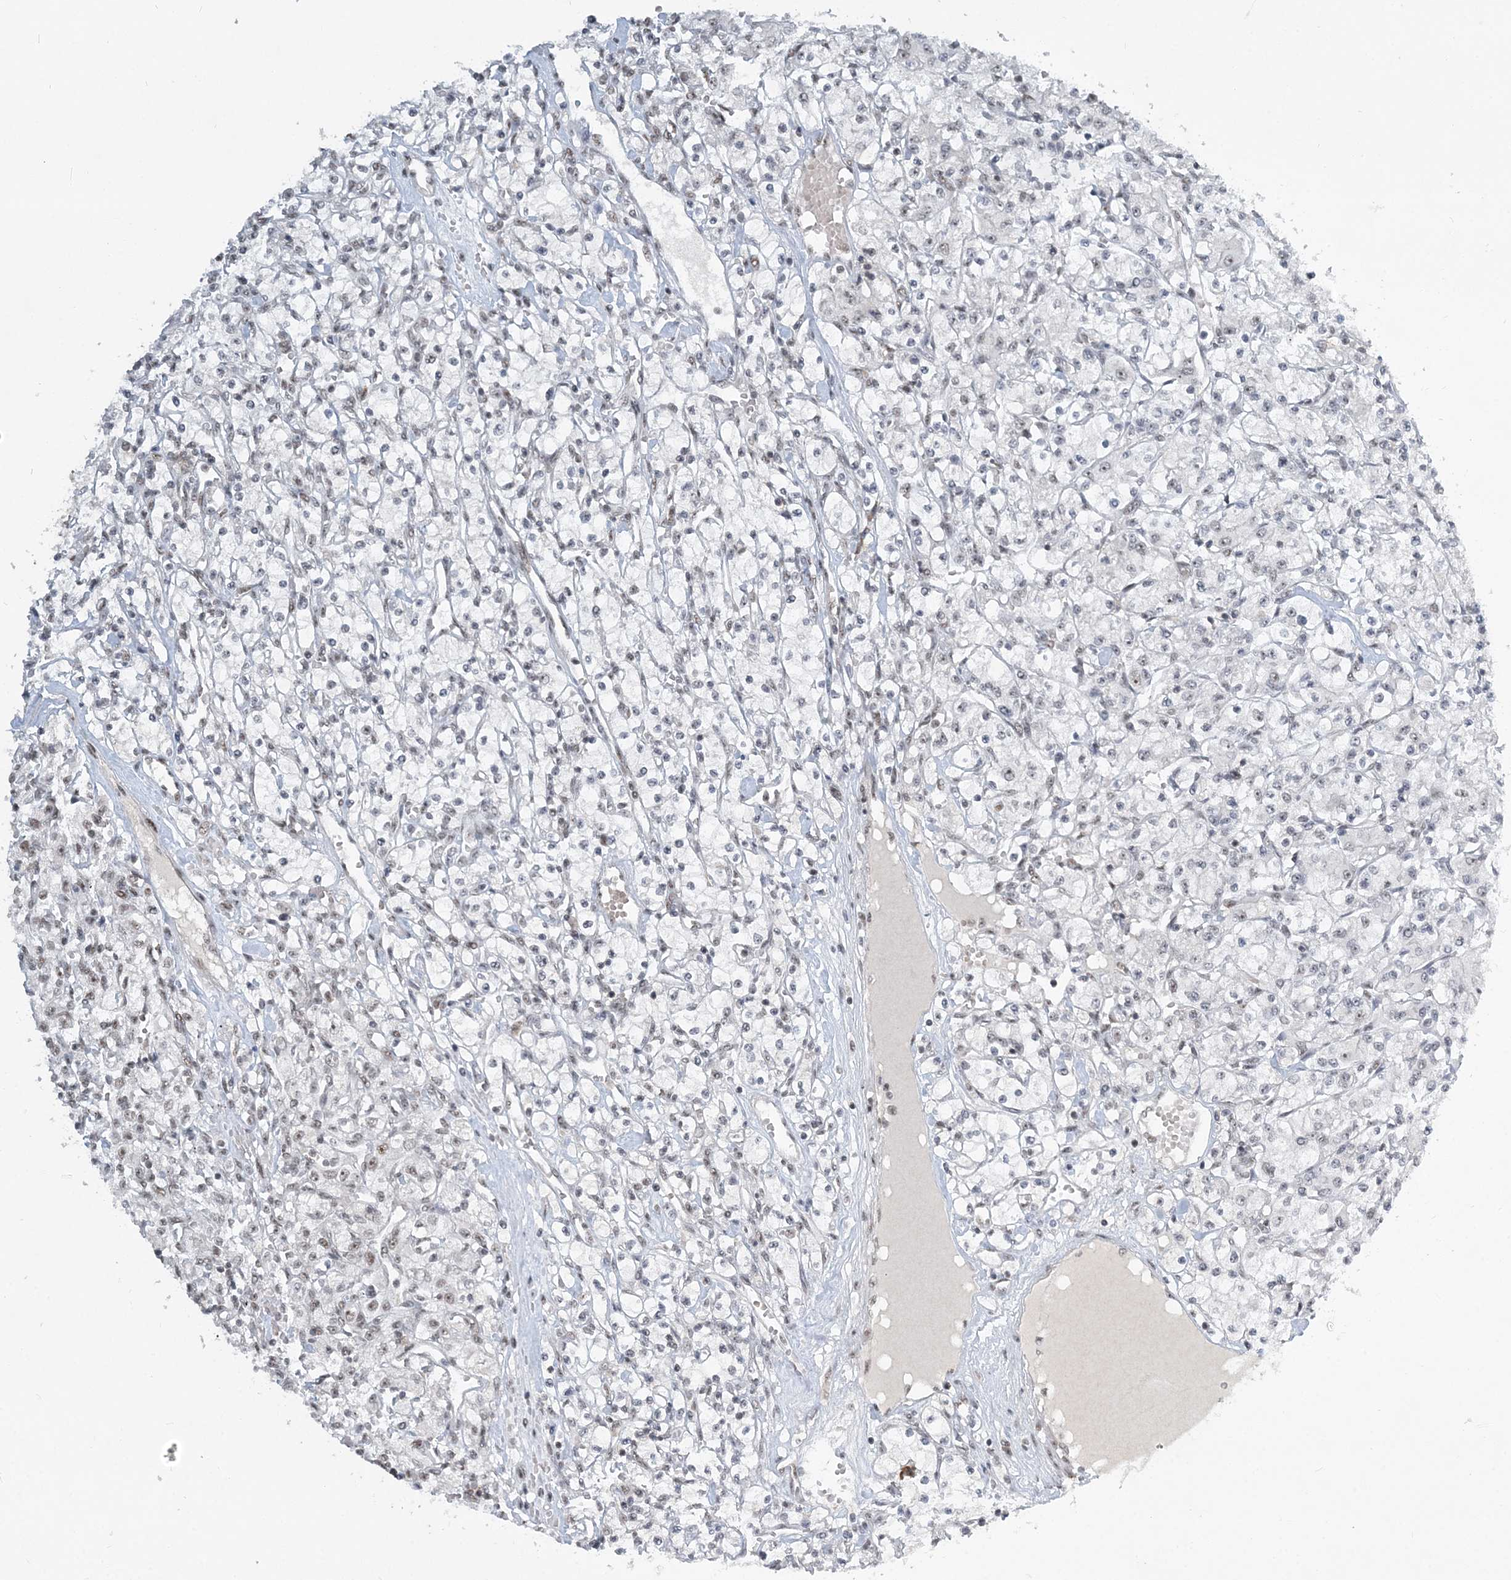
{"staining": {"intensity": "weak", "quantity": "<25%", "location": "nuclear"}, "tissue": "renal cancer", "cell_type": "Tumor cells", "image_type": "cancer", "snomed": [{"axis": "morphology", "description": "Adenocarcinoma, NOS"}, {"axis": "topography", "description": "Kidney"}], "caption": "The IHC histopathology image has no significant expression in tumor cells of renal cancer tissue.", "gene": "PLRG1", "patient": {"sex": "female", "age": 59}}